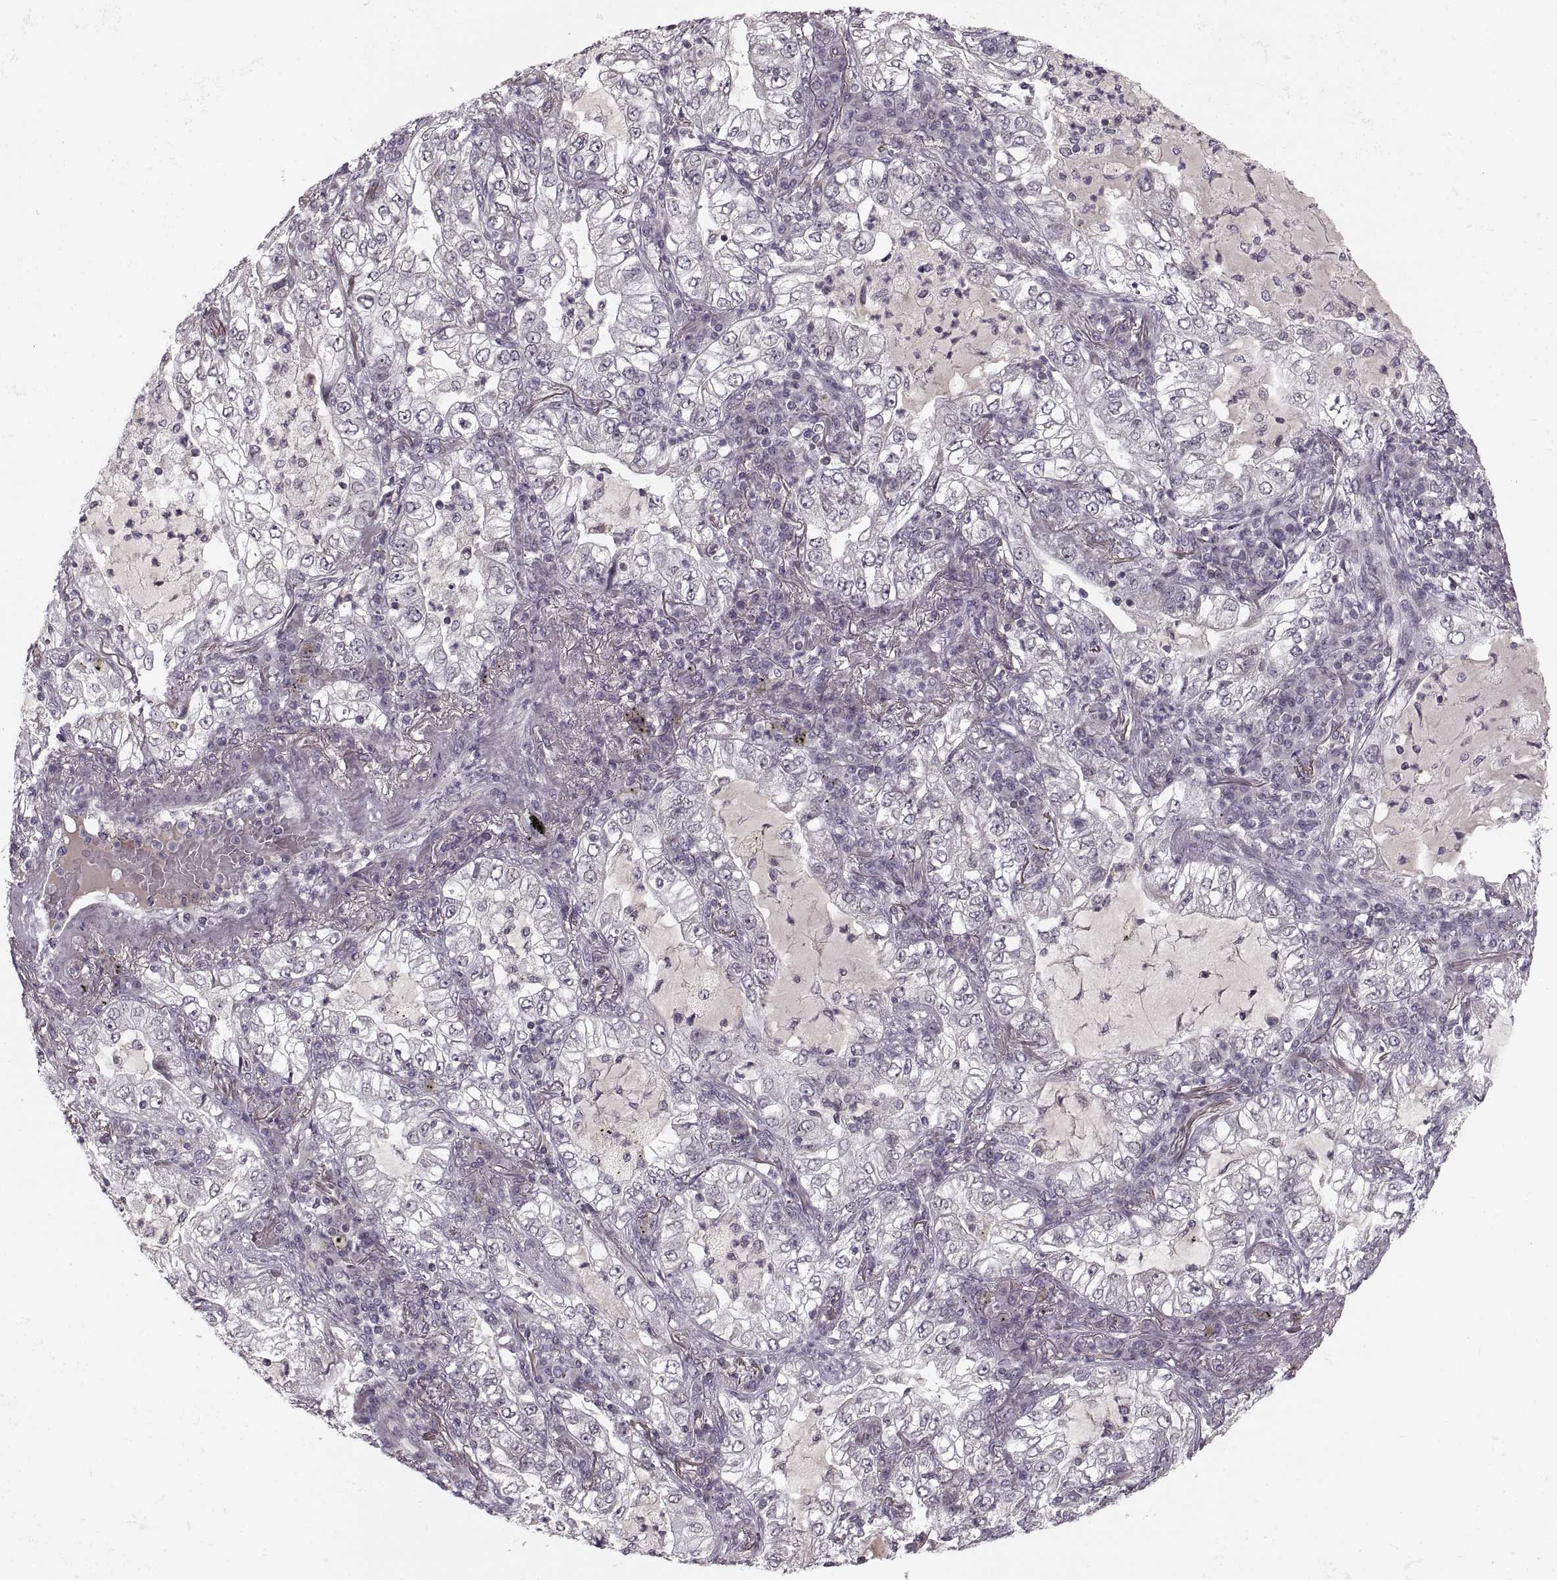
{"staining": {"intensity": "negative", "quantity": "none", "location": "none"}, "tissue": "lung cancer", "cell_type": "Tumor cells", "image_type": "cancer", "snomed": [{"axis": "morphology", "description": "Adenocarcinoma, NOS"}, {"axis": "topography", "description": "Lung"}], "caption": "This micrograph is of lung cancer stained with IHC to label a protein in brown with the nuclei are counter-stained blue. There is no positivity in tumor cells. (Stains: DAB (3,3'-diaminobenzidine) immunohistochemistry (IHC) with hematoxylin counter stain, Microscopy: brightfield microscopy at high magnification).", "gene": "ASIC3", "patient": {"sex": "female", "age": 73}}